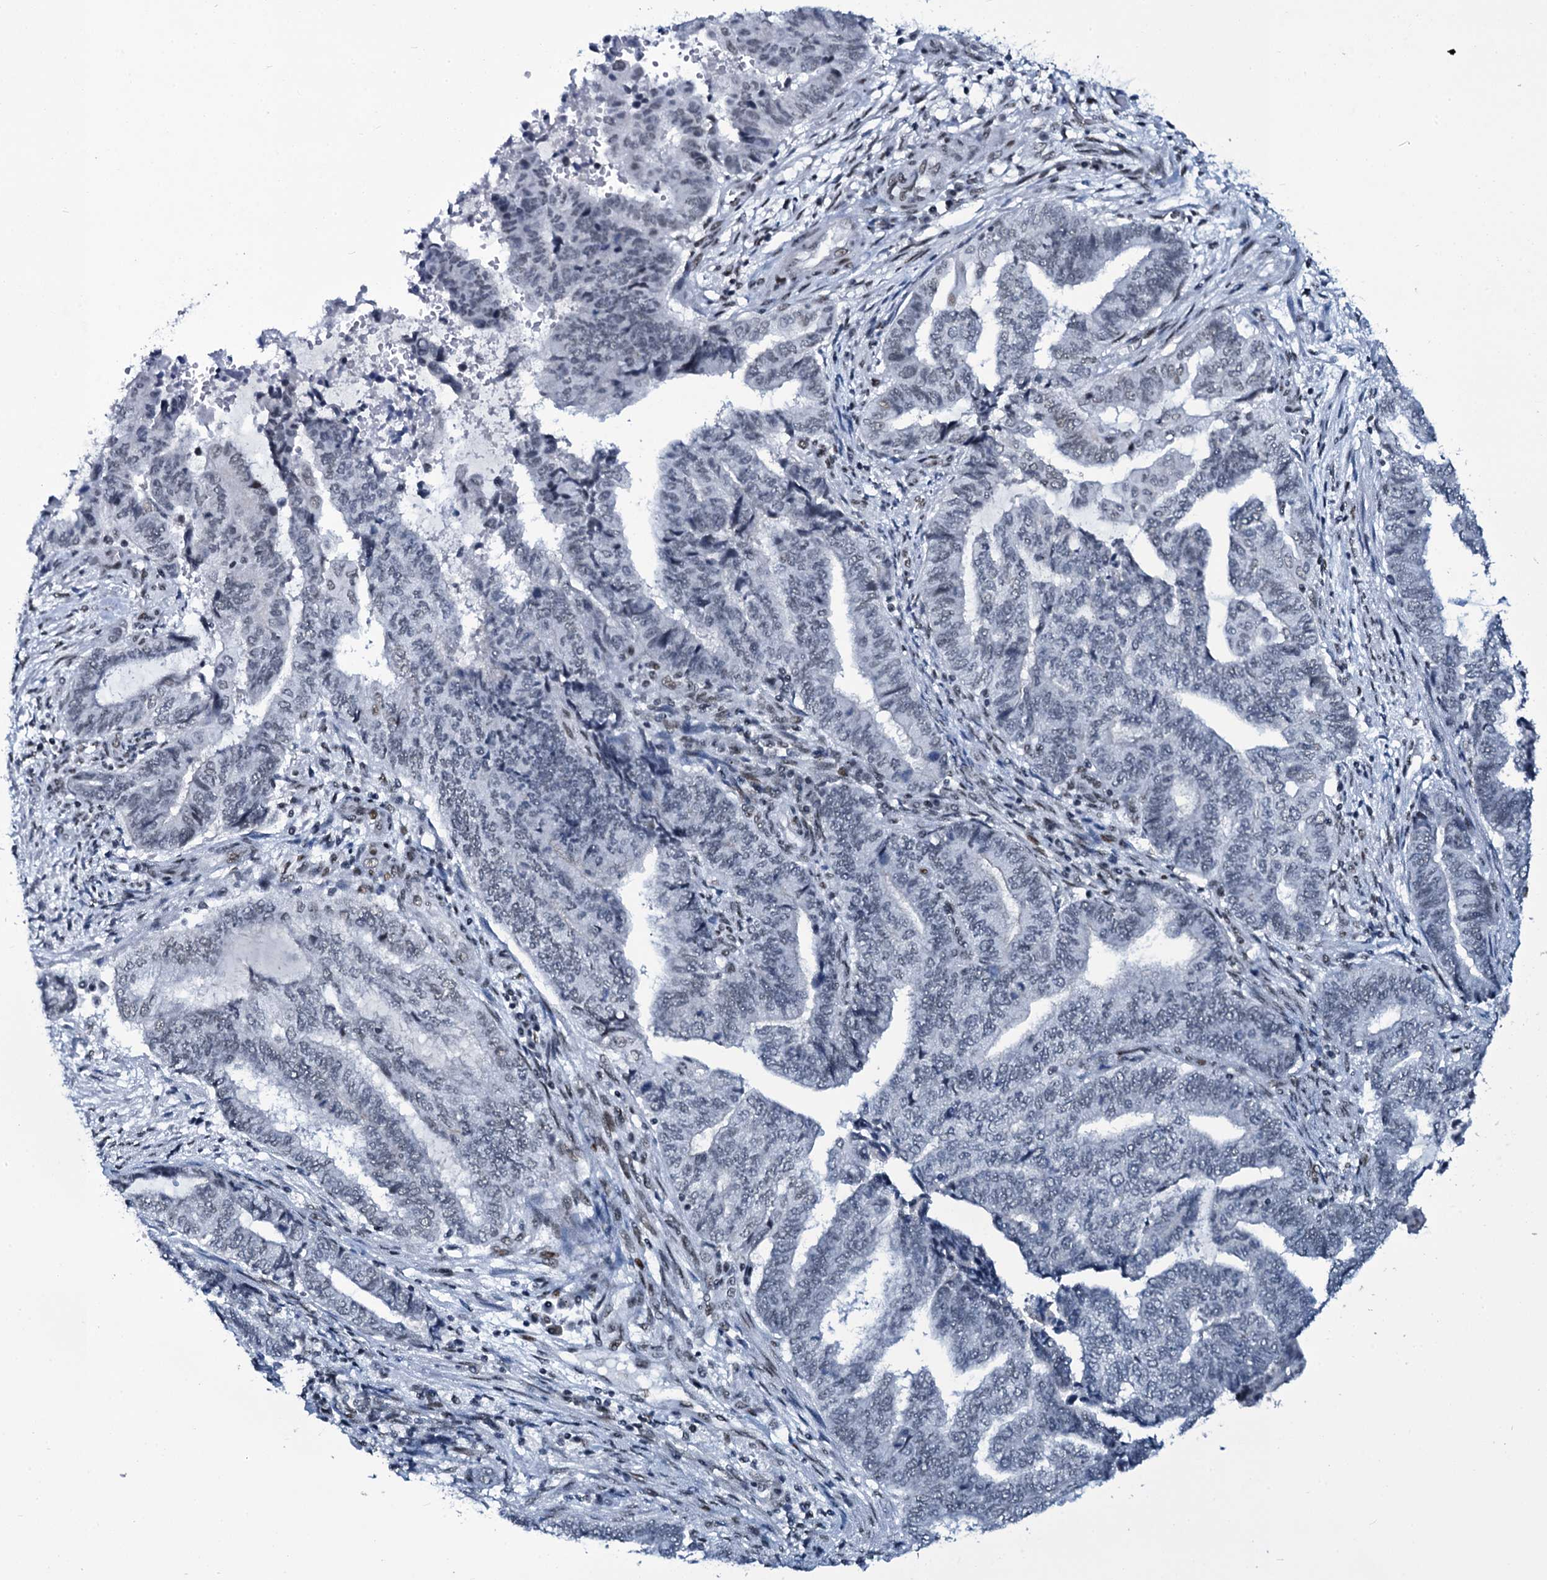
{"staining": {"intensity": "negative", "quantity": "none", "location": "none"}, "tissue": "endometrial cancer", "cell_type": "Tumor cells", "image_type": "cancer", "snomed": [{"axis": "morphology", "description": "Adenocarcinoma, NOS"}, {"axis": "topography", "description": "Uterus"}, {"axis": "topography", "description": "Endometrium"}], "caption": "Tumor cells are negative for protein expression in human endometrial cancer (adenocarcinoma).", "gene": "ZMIZ2", "patient": {"sex": "female", "age": 70}}